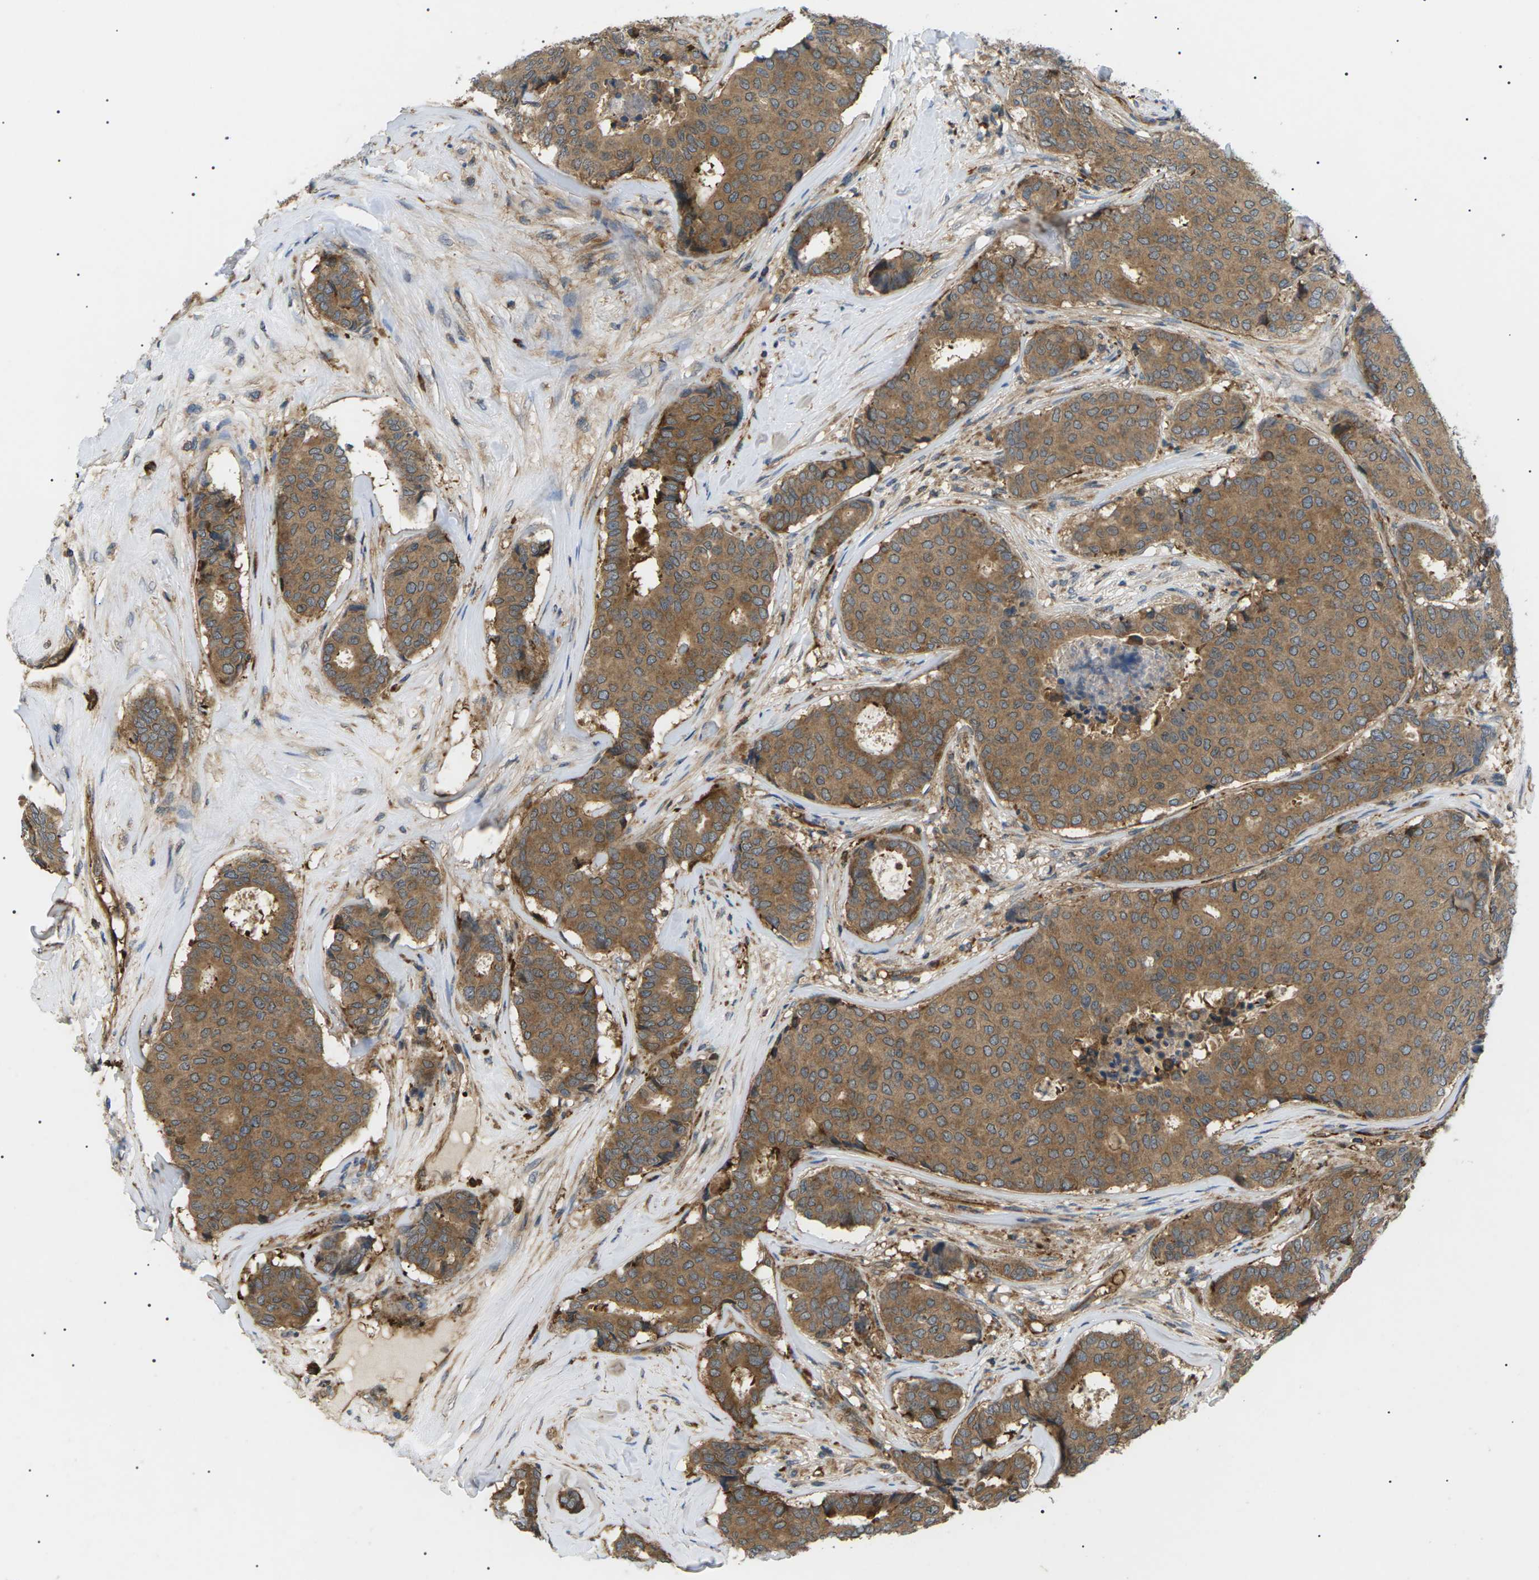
{"staining": {"intensity": "moderate", "quantity": ">75%", "location": "cytoplasmic/membranous"}, "tissue": "breast cancer", "cell_type": "Tumor cells", "image_type": "cancer", "snomed": [{"axis": "morphology", "description": "Duct carcinoma"}, {"axis": "topography", "description": "Breast"}], "caption": "Breast infiltrating ductal carcinoma tissue exhibits moderate cytoplasmic/membranous positivity in approximately >75% of tumor cells (Brightfield microscopy of DAB IHC at high magnification).", "gene": "TMTC4", "patient": {"sex": "female", "age": 75}}